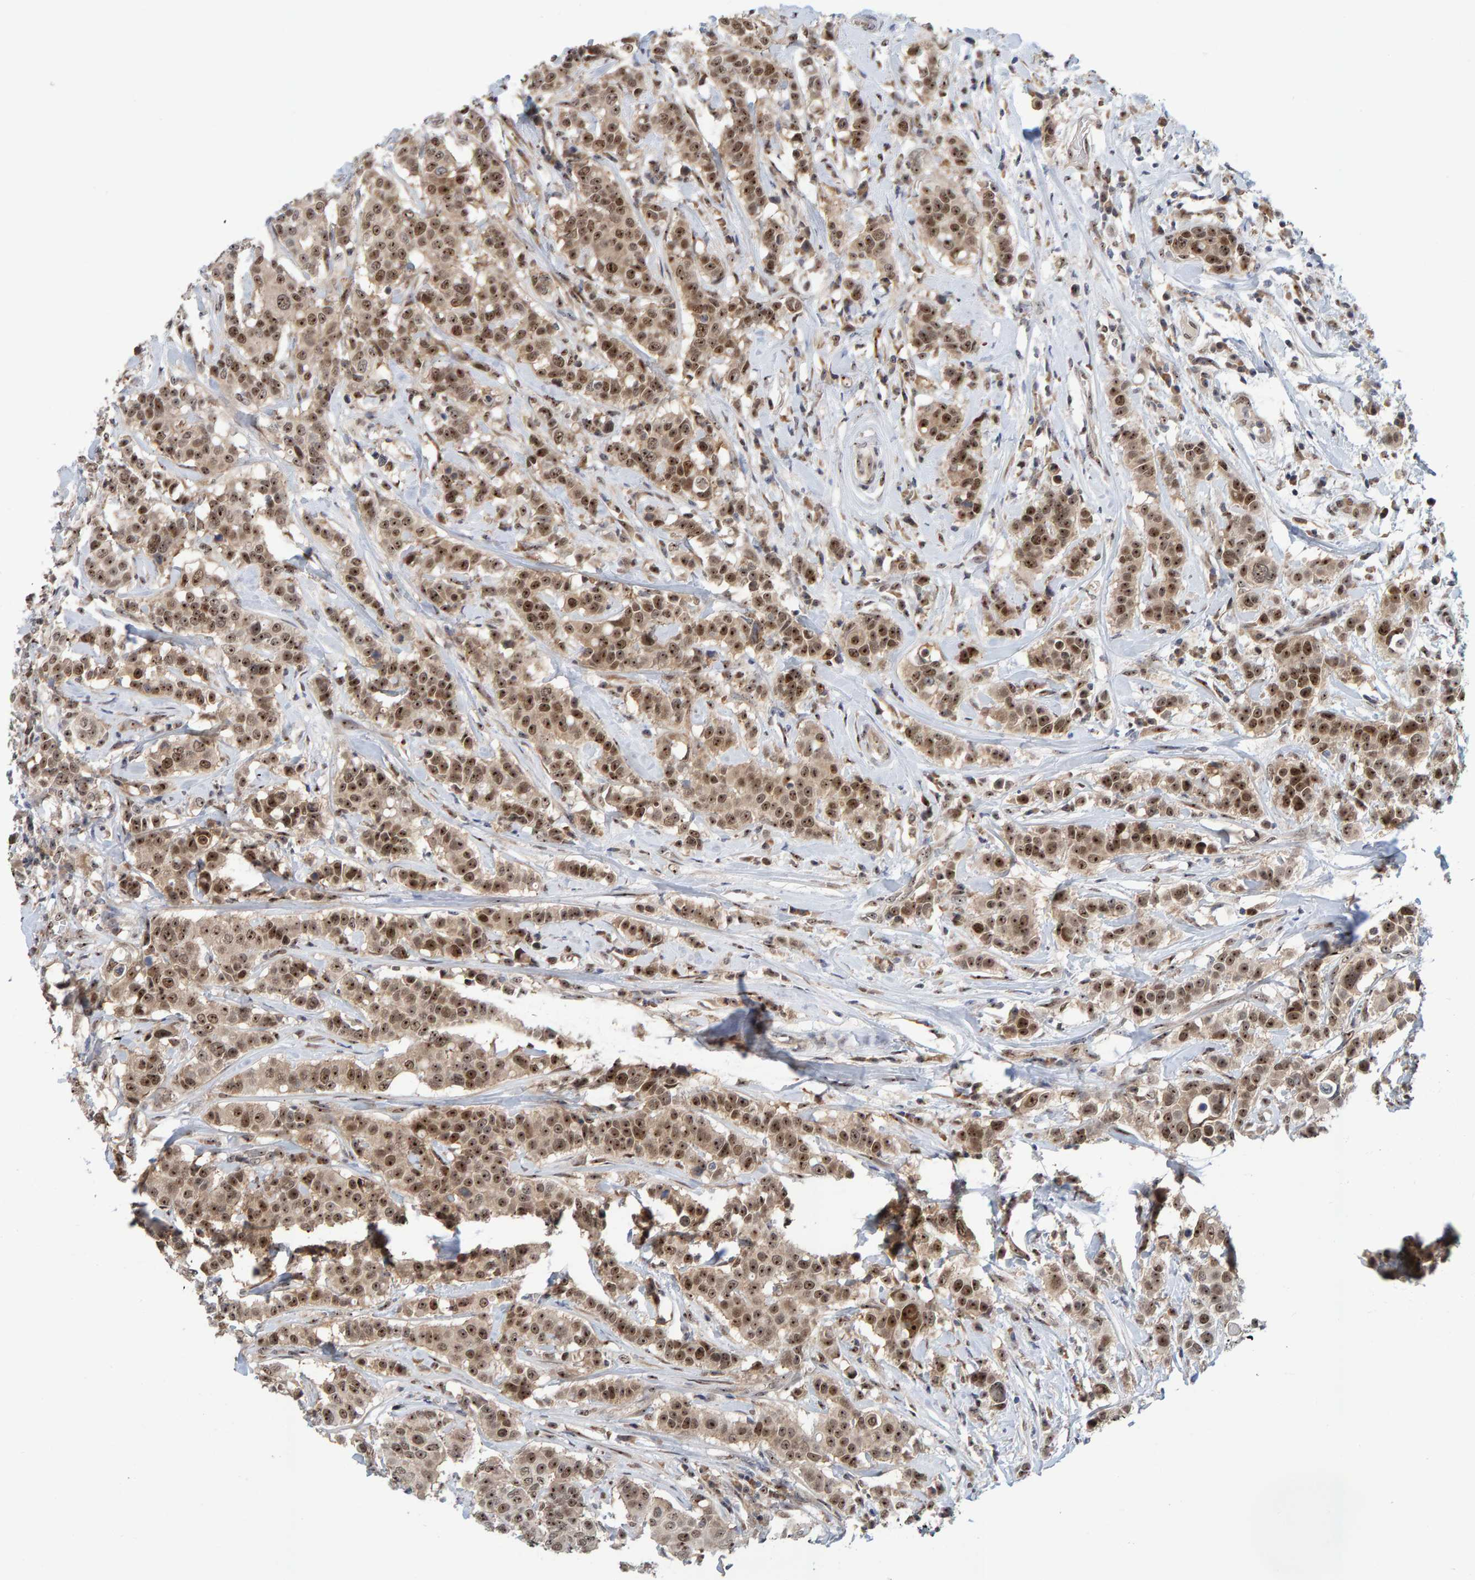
{"staining": {"intensity": "moderate", "quantity": ">75%", "location": "nuclear"}, "tissue": "breast cancer", "cell_type": "Tumor cells", "image_type": "cancer", "snomed": [{"axis": "morphology", "description": "Duct carcinoma"}, {"axis": "topography", "description": "Breast"}], "caption": "A histopathology image of breast cancer (infiltrating ductal carcinoma) stained for a protein displays moderate nuclear brown staining in tumor cells.", "gene": "POLR1E", "patient": {"sex": "female", "age": 27}}